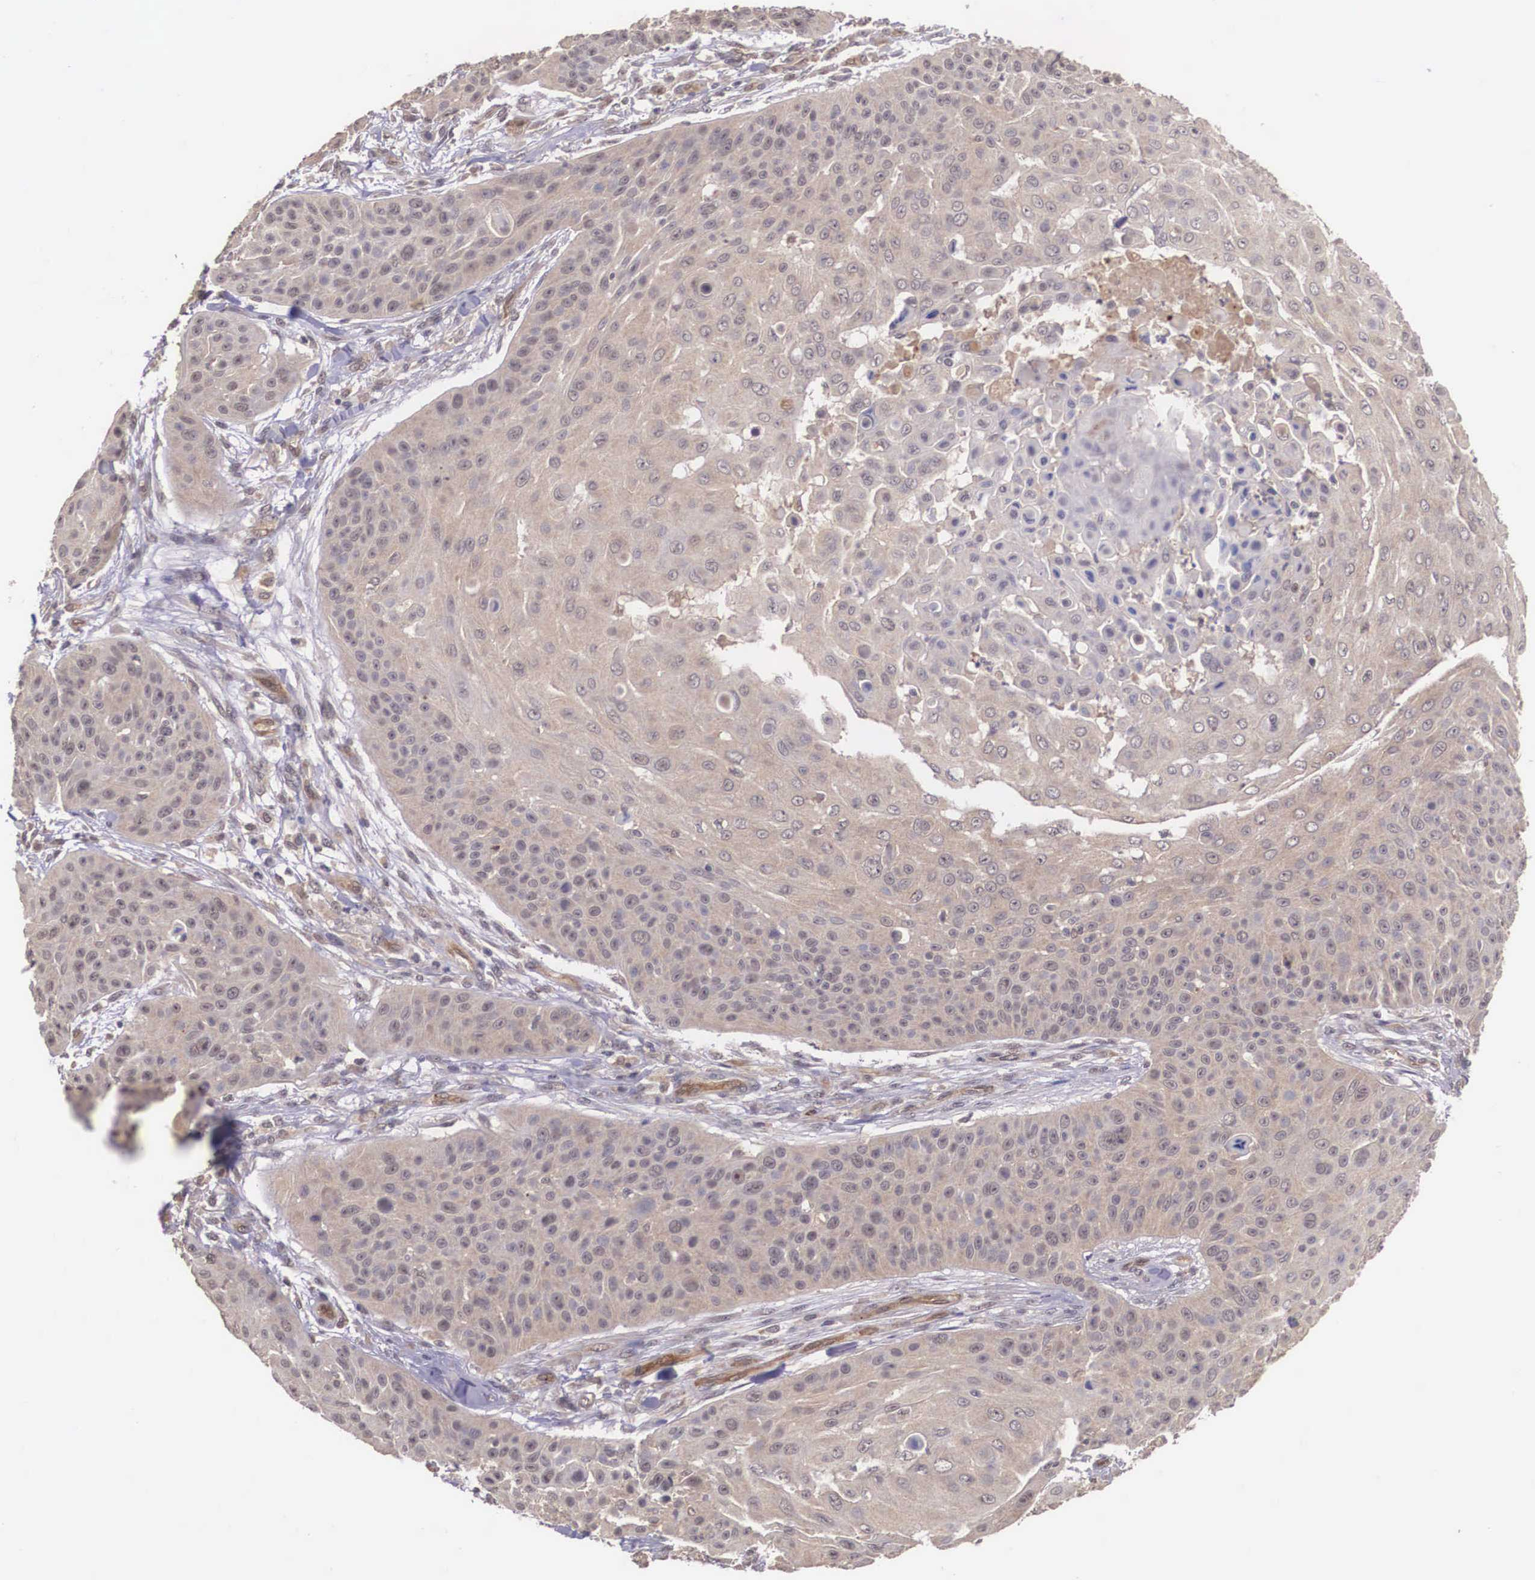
{"staining": {"intensity": "weak", "quantity": ">75%", "location": "cytoplasmic/membranous"}, "tissue": "skin cancer", "cell_type": "Tumor cells", "image_type": "cancer", "snomed": [{"axis": "morphology", "description": "Squamous cell carcinoma, NOS"}, {"axis": "topography", "description": "Skin"}], "caption": "Tumor cells reveal low levels of weak cytoplasmic/membranous expression in about >75% of cells in human skin cancer.", "gene": "VASH1", "patient": {"sex": "male", "age": 82}}